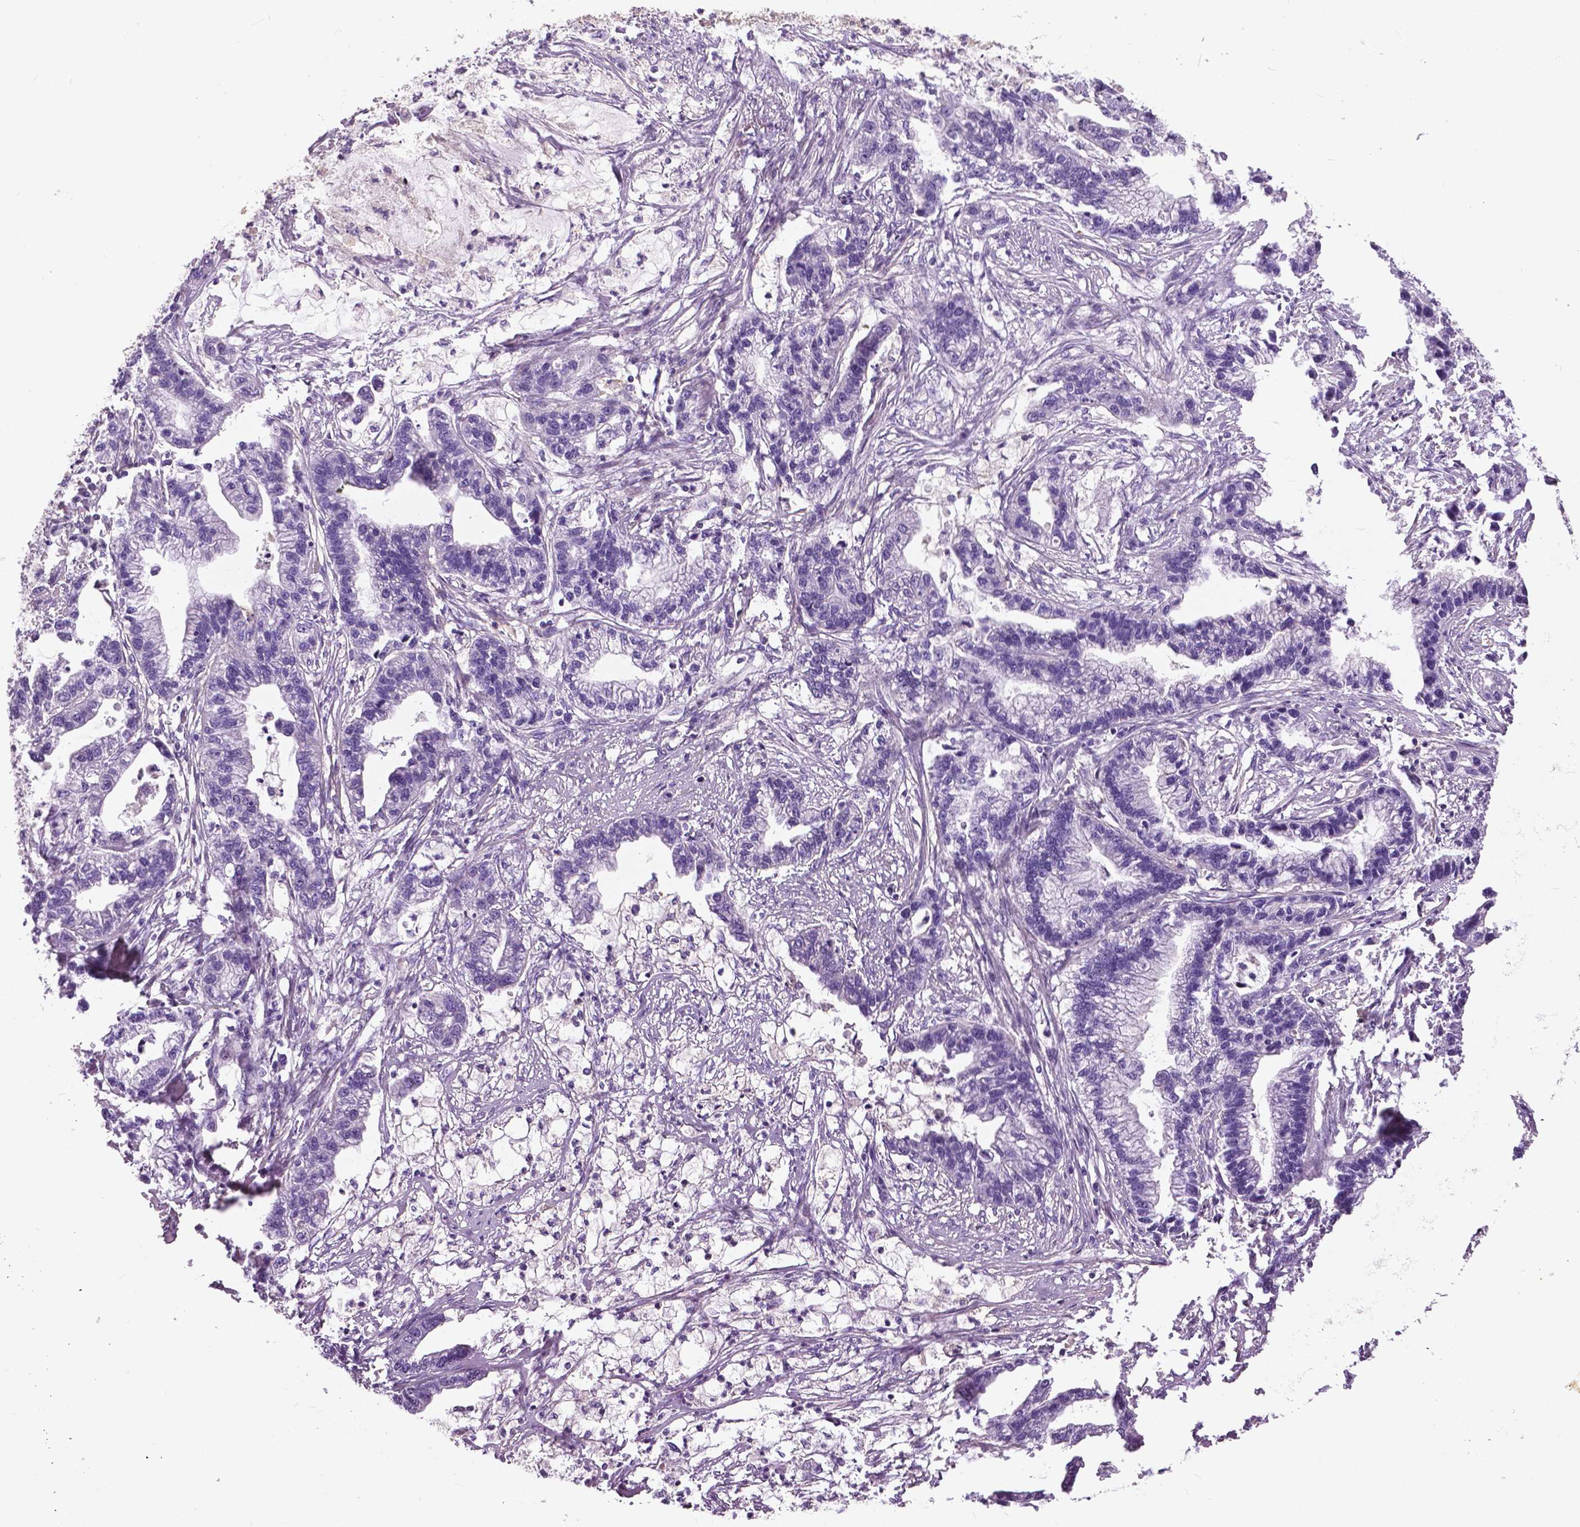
{"staining": {"intensity": "negative", "quantity": "none", "location": "none"}, "tissue": "stomach cancer", "cell_type": "Tumor cells", "image_type": "cancer", "snomed": [{"axis": "morphology", "description": "Adenocarcinoma, NOS"}, {"axis": "topography", "description": "Stomach"}], "caption": "High magnification brightfield microscopy of stomach cancer stained with DAB (3,3'-diaminobenzidine) (brown) and counterstained with hematoxylin (blue): tumor cells show no significant positivity.", "gene": "ANXA13", "patient": {"sex": "male", "age": 83}}